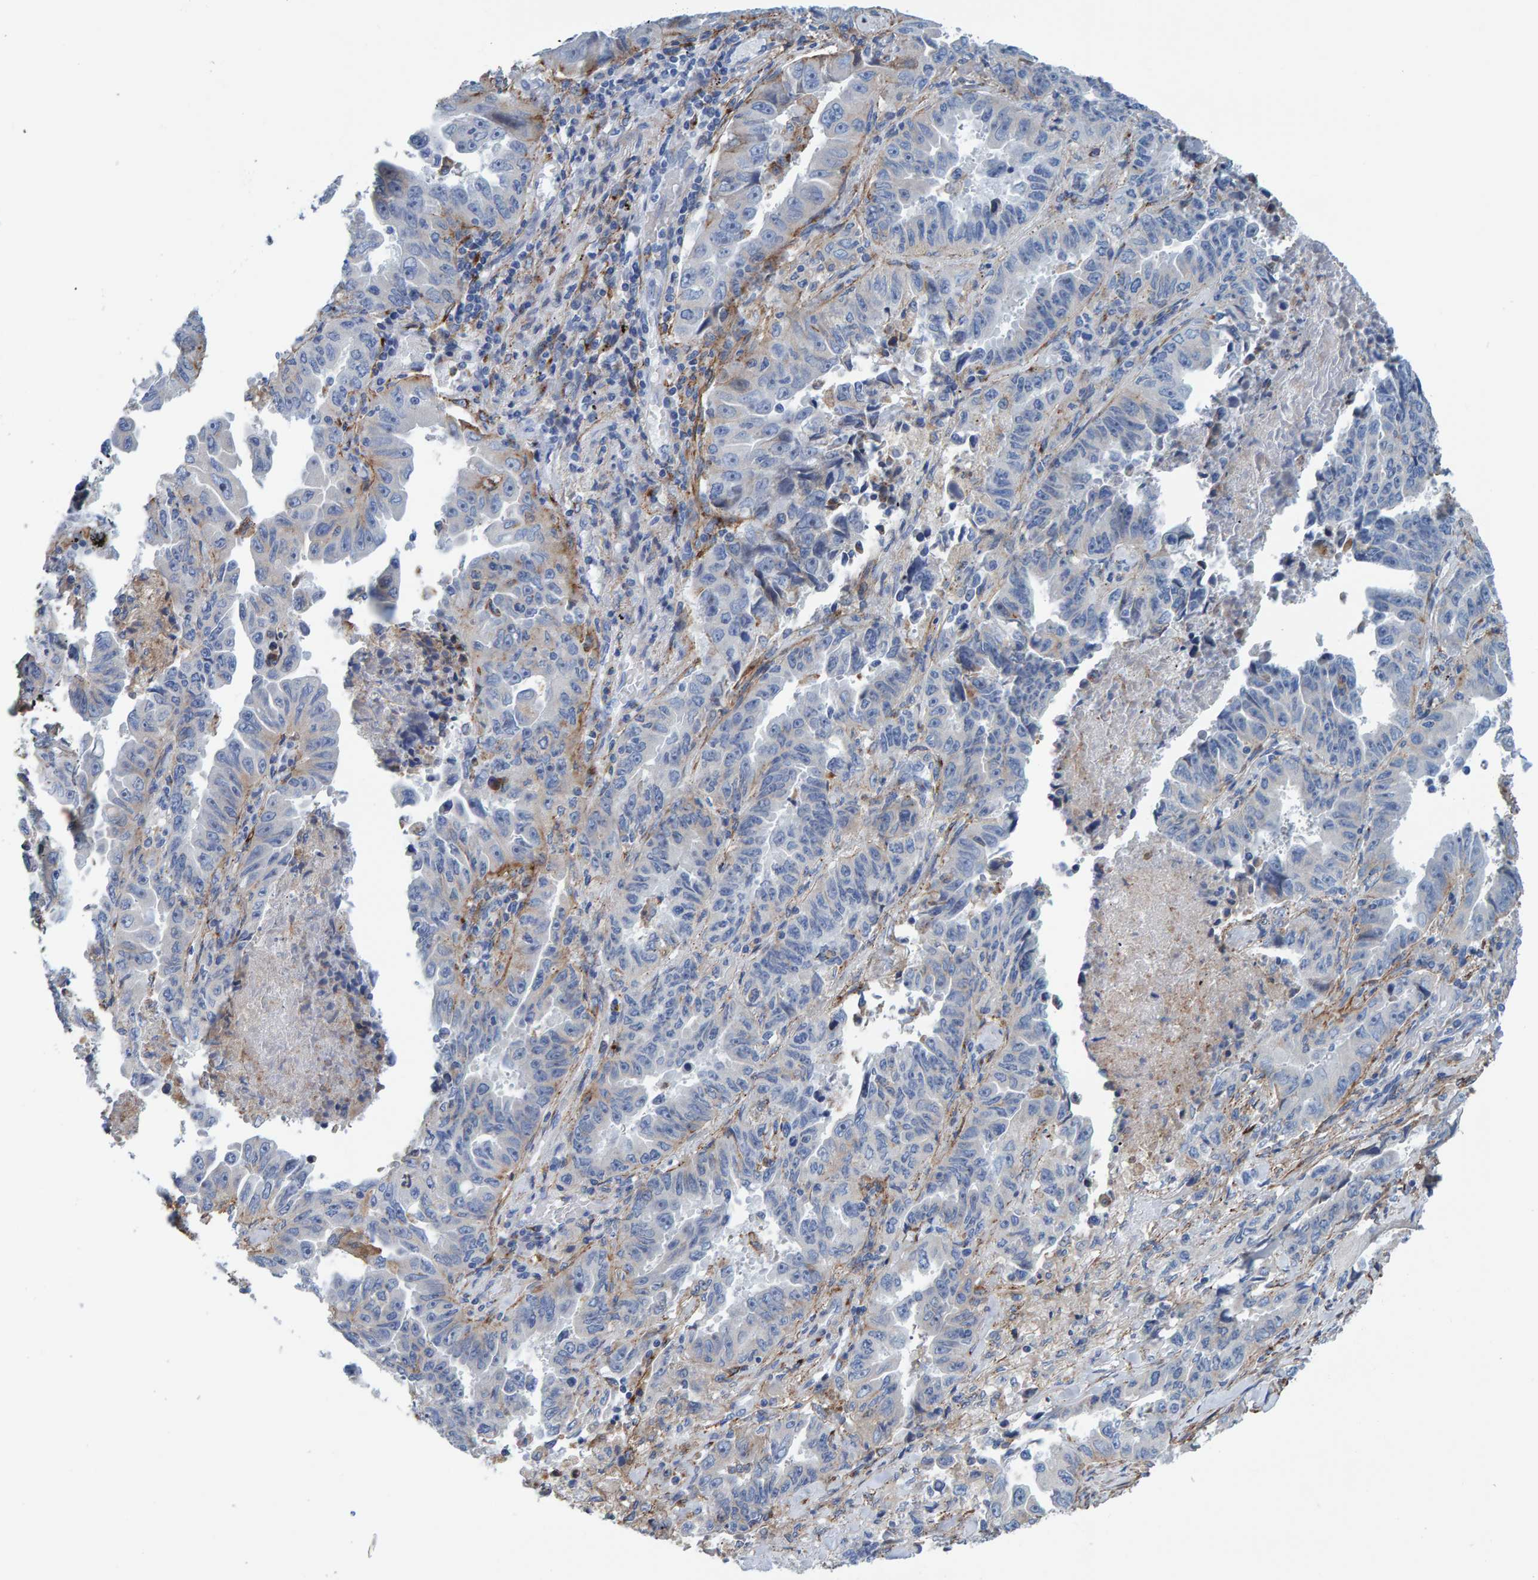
{"staining": {"intensity": "negative", "quantity": "none", "location": "none"}, "tissue": "lung cancer", "cell_type": "Tumor cells", "image_type": "cancer", "snomed": [{"axis": "morphology", "description": "Adenocarcinoma, NOS"}, {"axis": "topography", "description": "Lung"}], "caption": "A high-resolution image shows immunohistochemistry staining of lung cancer (adenocarcinoma), which exhibits no significant positivity in tumor cells.", "gene": "LRP1", "patient": {"sex": "female", "age": 51}}